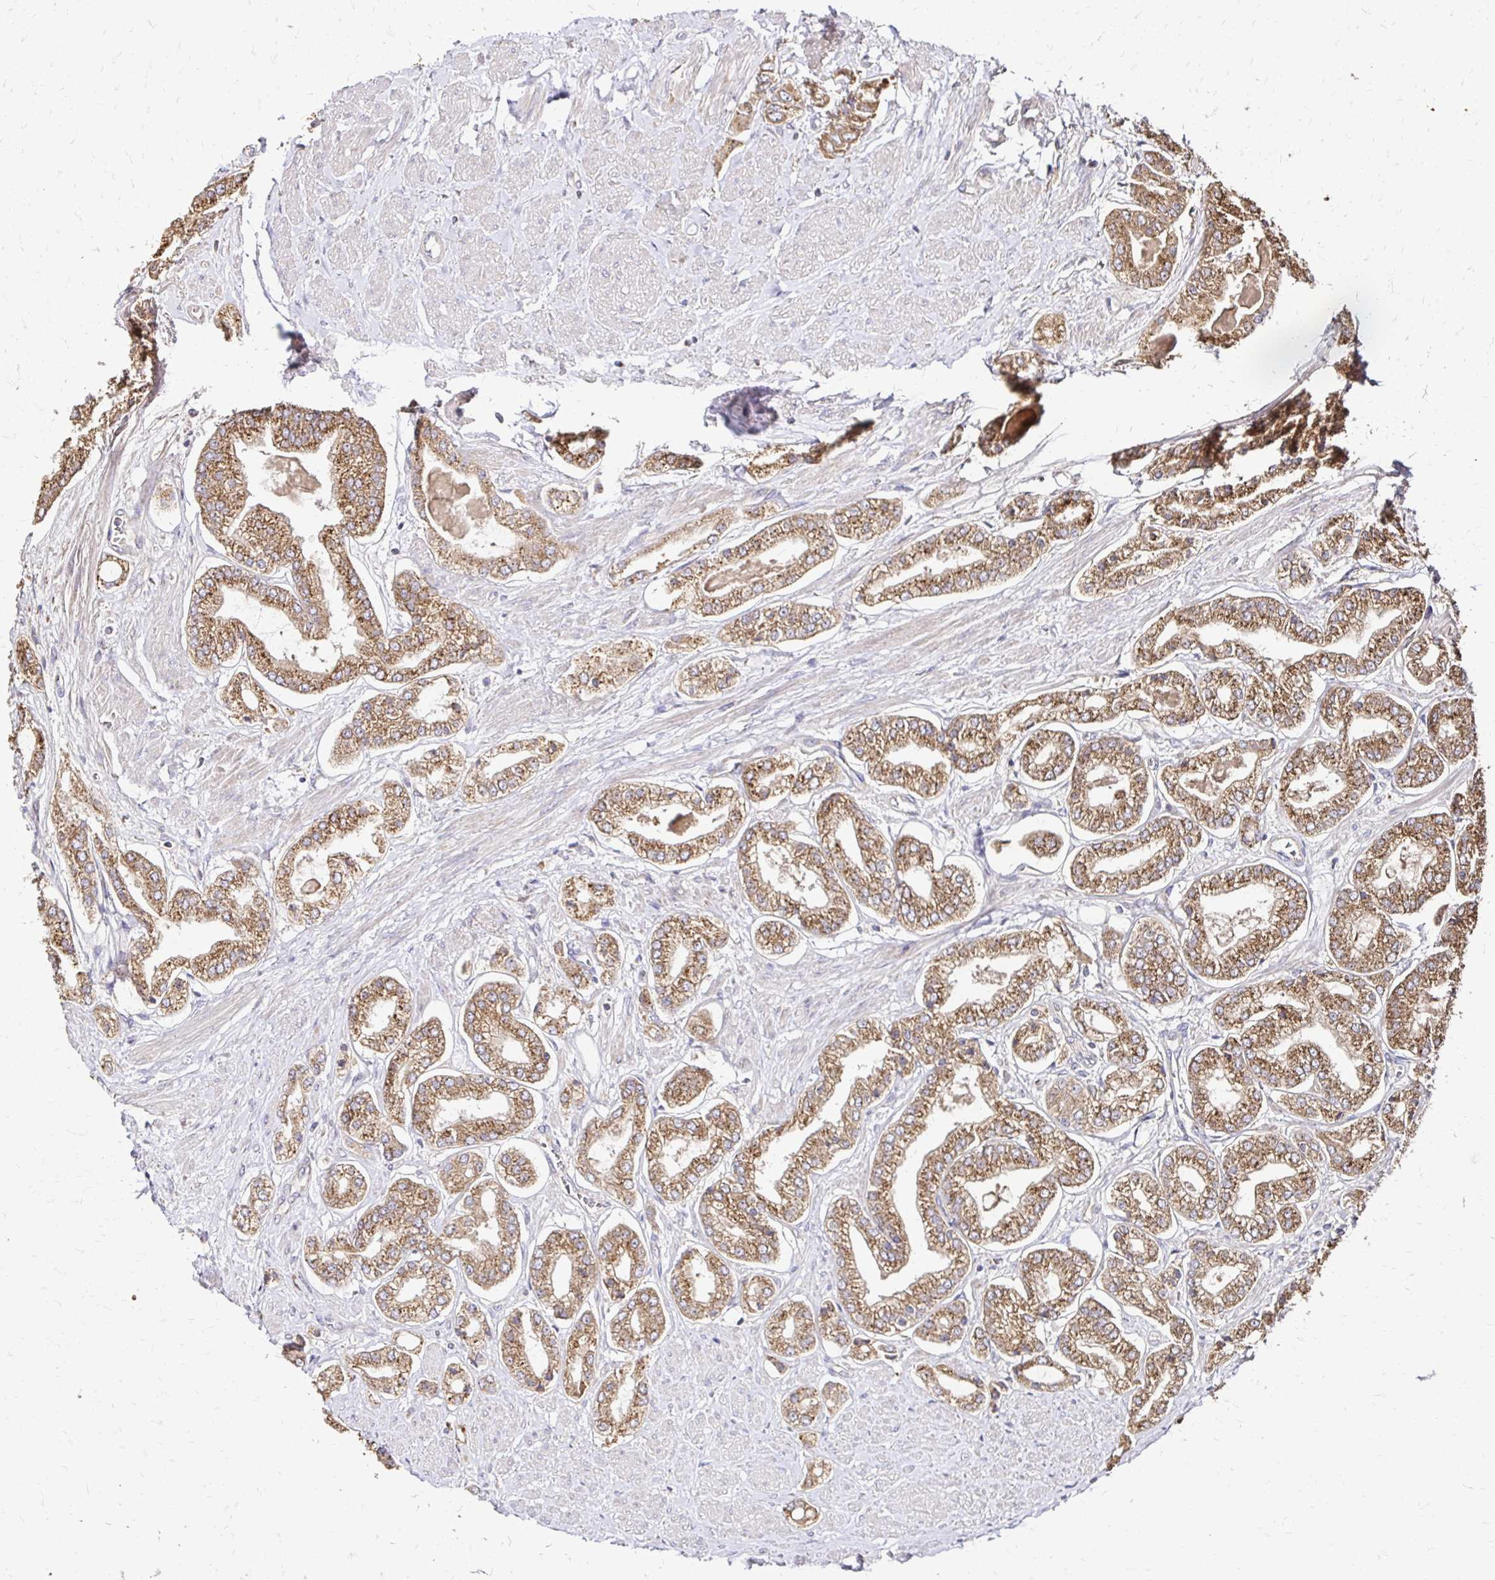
{"staining": {"intensity": "moderate", "quantity": ">75%", "location": "cytoplasmic/membranous"}, "tissue": "prostate cancer", "cell_type": "Tumor cells", "image_type": "cancer", "snomed": [{"axis": "morphology", "description": "Adenocarcinoma, Low grade"}, {"axis": "topography", "description": "Prostate"}], "caption": "Immunohistochemical staining of prostate cancer displays moderate cytoplasmic/membranous protein expression in approximately >75% of tumor cells. (IHC, brightfield microscopy, high magnification).", "gene": "ZW10", "patient": {"sex": "male", "age": 69}}